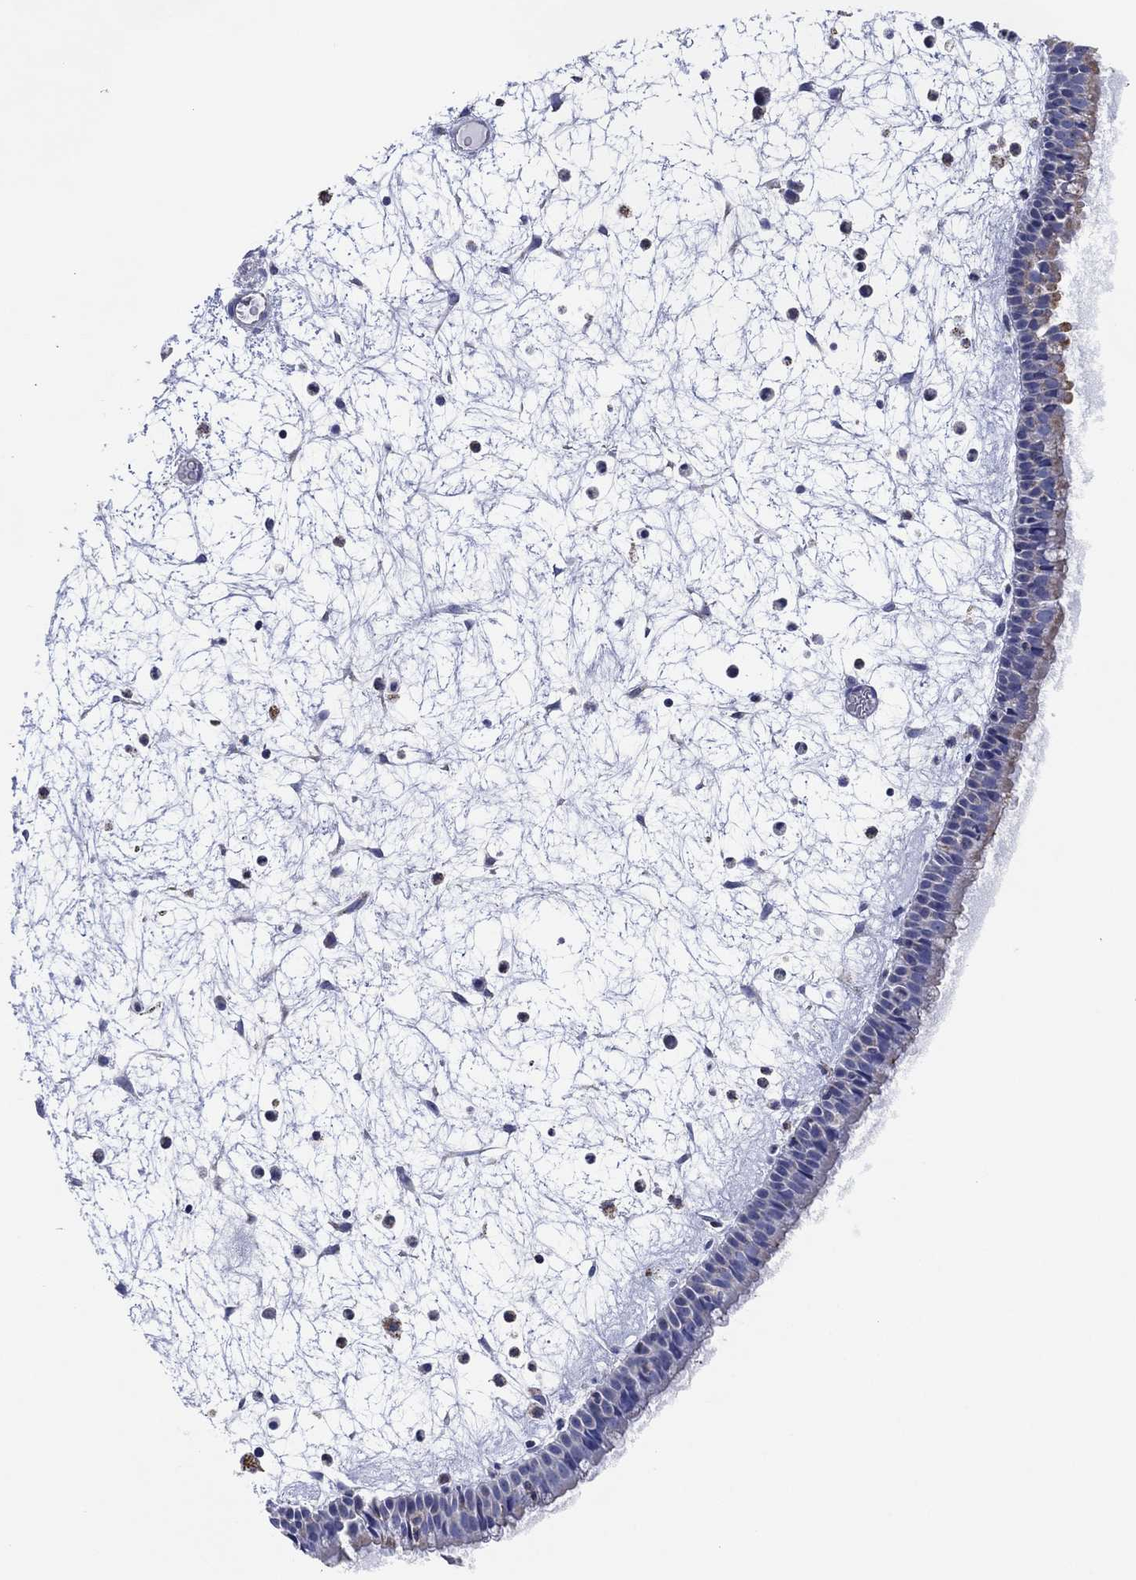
{"staining": {"intensity": "weak", "quantity": "<25%", "location": "cytoplasmic/membranous"}, "tissue": "nasopharynx", "cell_type": "Respiratory epithelial cells", "image_type": "normal", "snomed": [{"axis": "morphology", "description": "Normal tissue, NOS"}, {"axis": "topography", "description": "Nasopharynx"}], "caption": "Immunohistochemistry photomicrograph of normal nasopharynx: human nasopharynx stained with DAB shows no significant protein expression in respiratory epithelial cells.", "gene": "CFTR", "patient": {"sex": "male", "age": 58}}